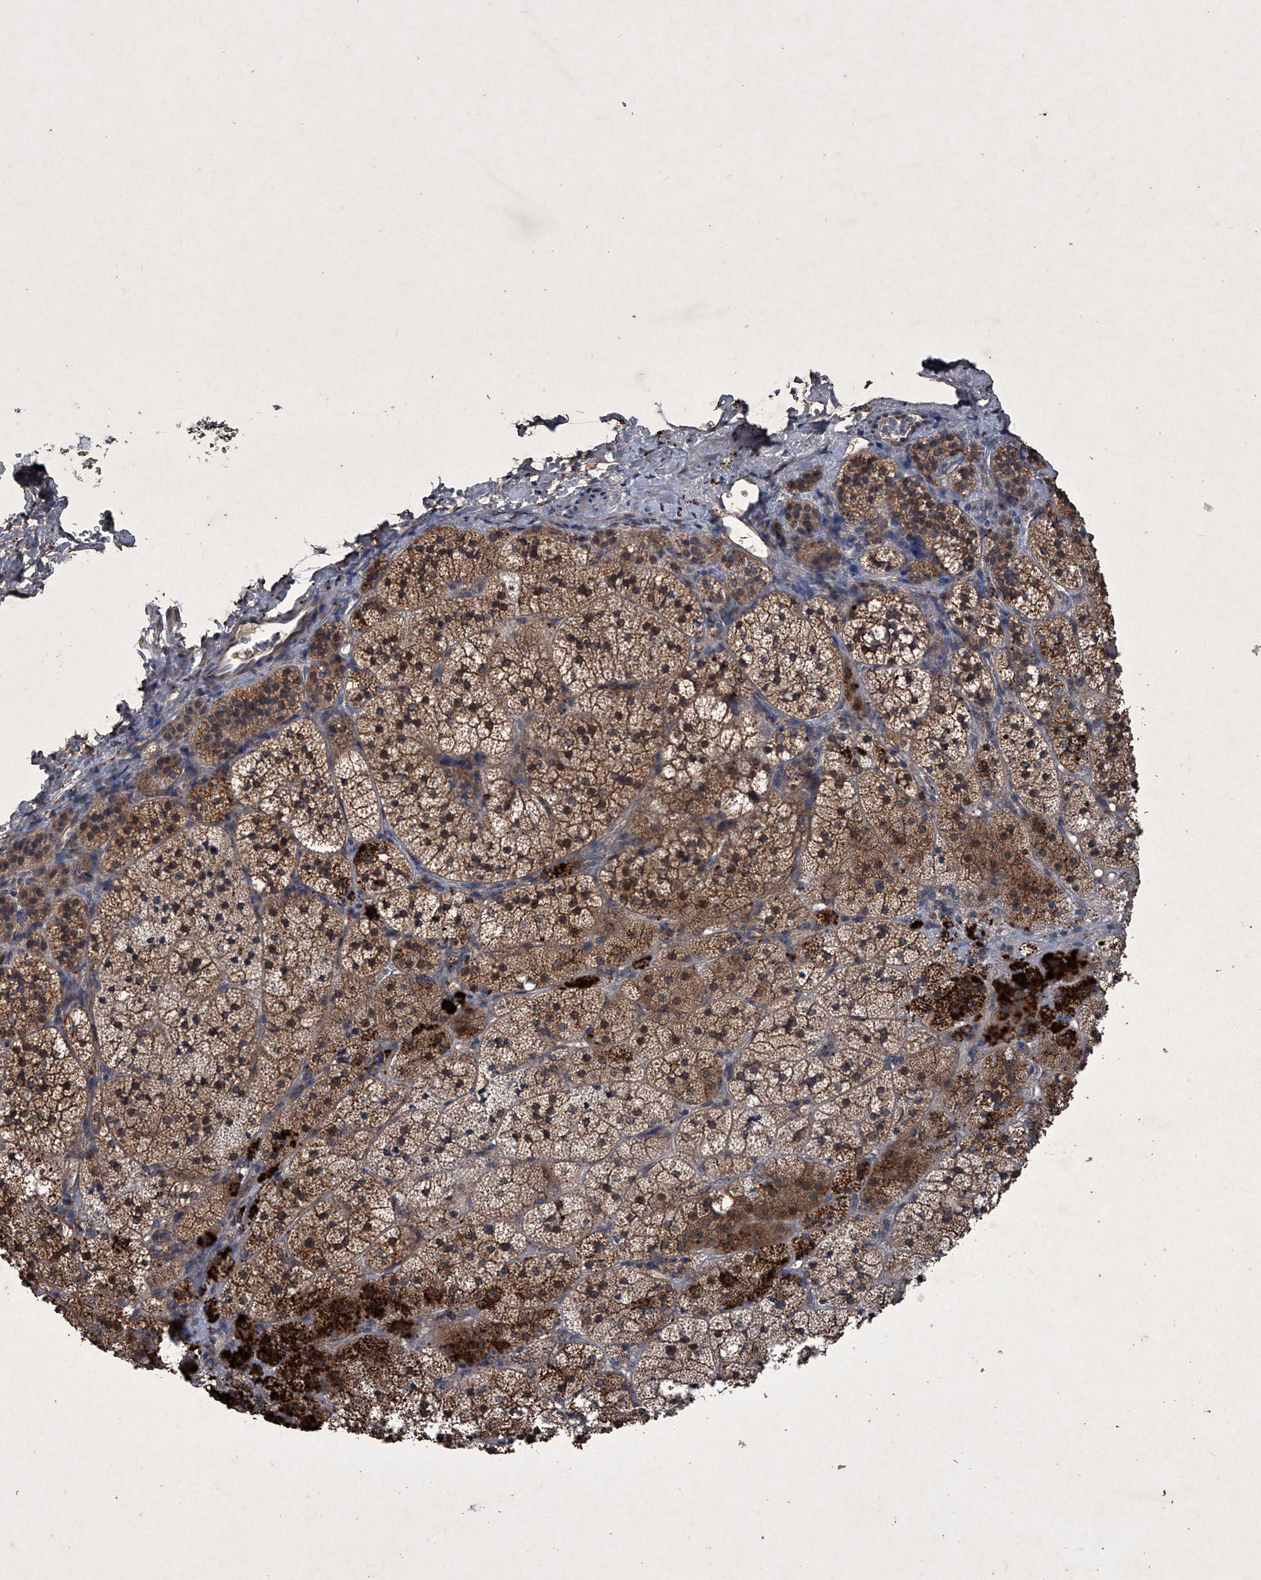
{"staining": {"intensity": "strong", "quantity": ">75%", "location": "cytoplasmic/membranous"}, "tissue": "adrenal gland", "cell_type": "Glandular cells", "image_type": "normal", "snomed": [{"axis": "morphology", "description": "Normal tissue, NOS"}, {"axis": "topography", "description": "Adrenal gland"}], "caption": "About >75% of glandular cells in unremarkable adrenal gland show strong cytoplasmic/membranous protein expression as visualized by brown immunohistochemical staining.", "gene": "MAPKAP1", "patient": {"sex": "female", "age": 44}}